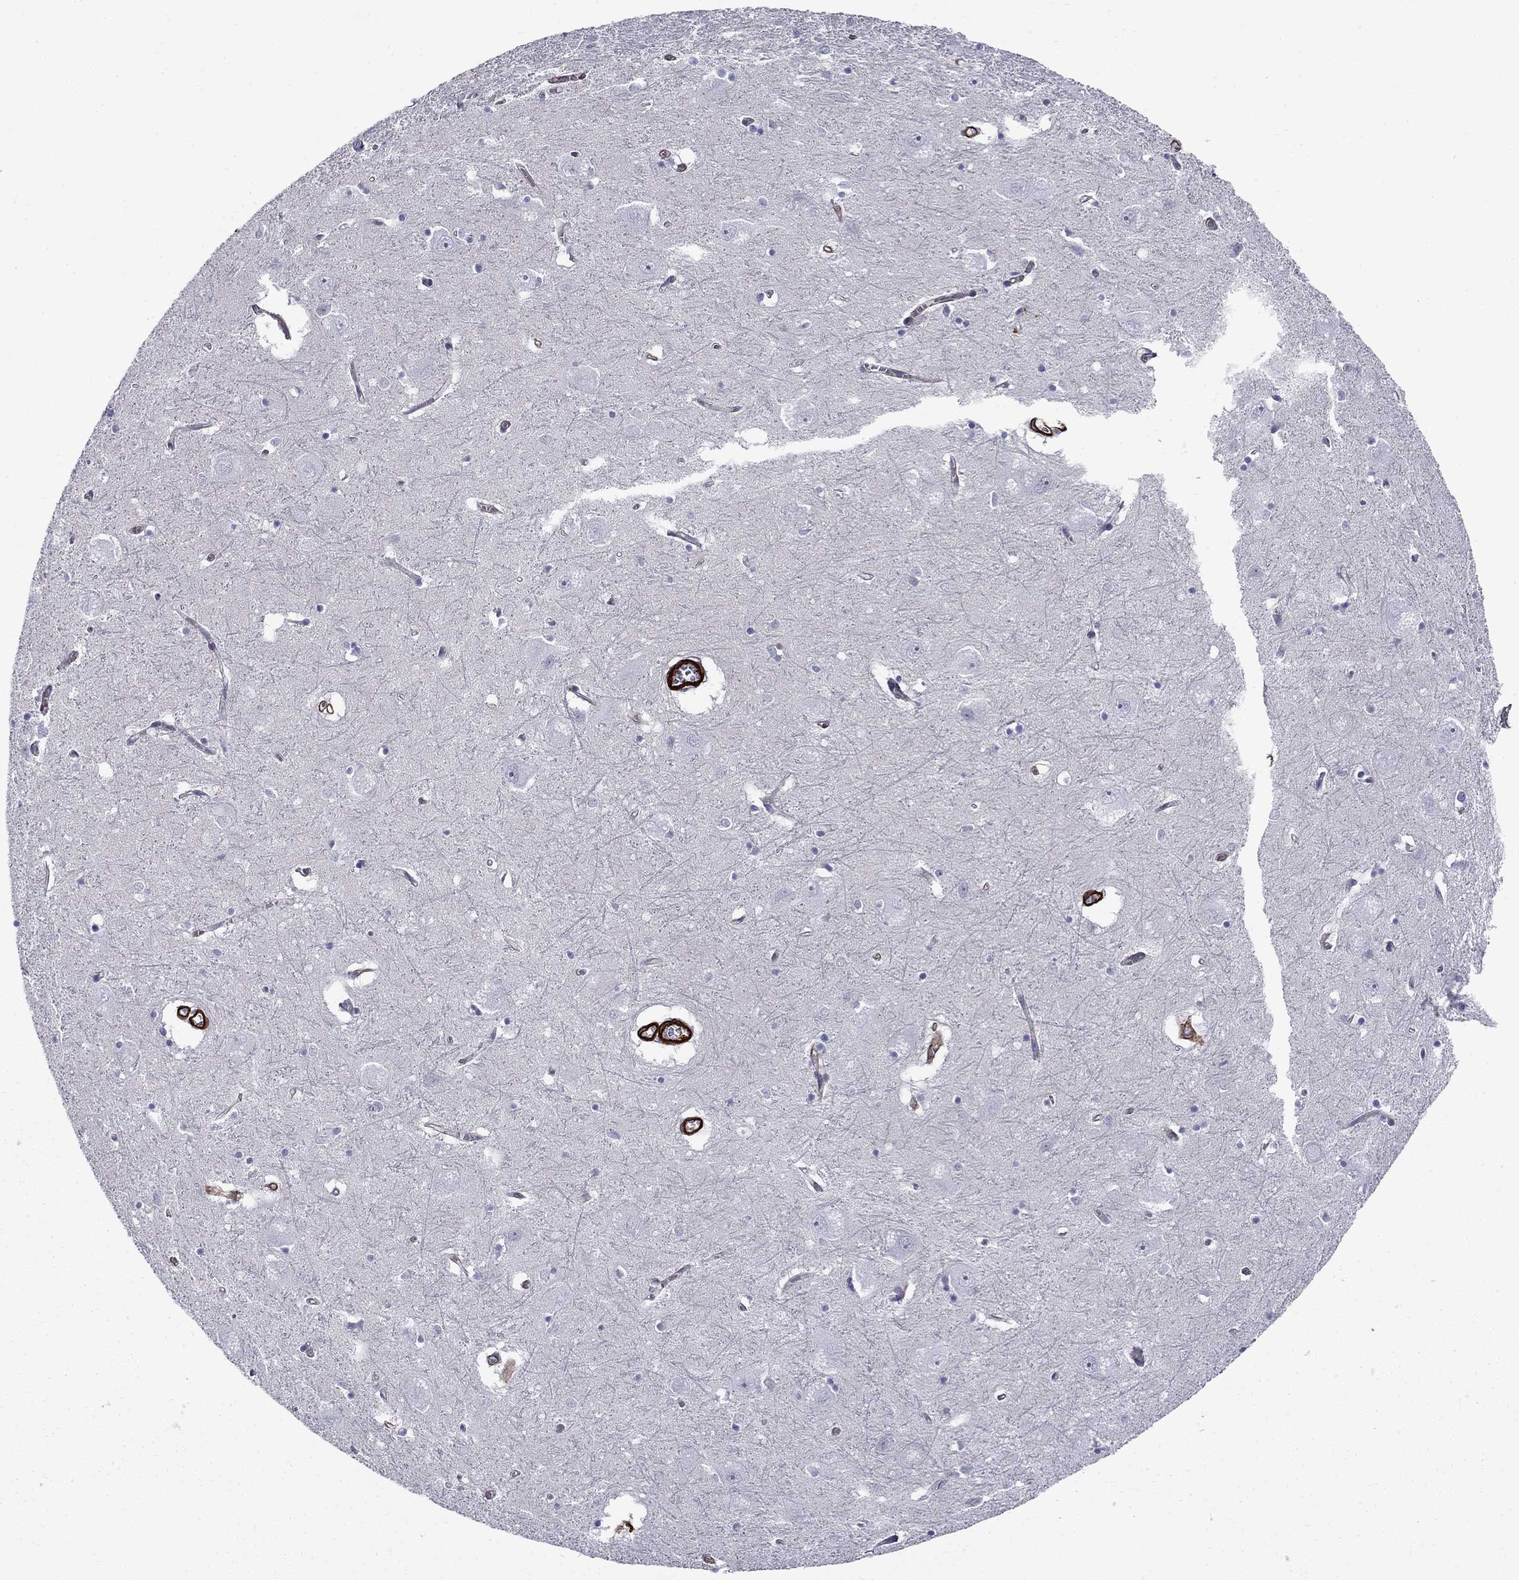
{"staining": {"intensity": "negative", "quantity": "none", "location": "none"}, "tissue": "caudate", "cell_type": "Glial cells", "image_type": "normal", "snomed": [{"axis": "morphology", "description": "Normal tissue, NOS"}, {"axis": "topography", "description": "Lateral ventricle wall"}], "caption": "Glial cells show no significant protein expression in normal caudate. Nuclei are stained in blue.", "gene": "KRBA1", "patient": {"sex": "male", "age": 54}}